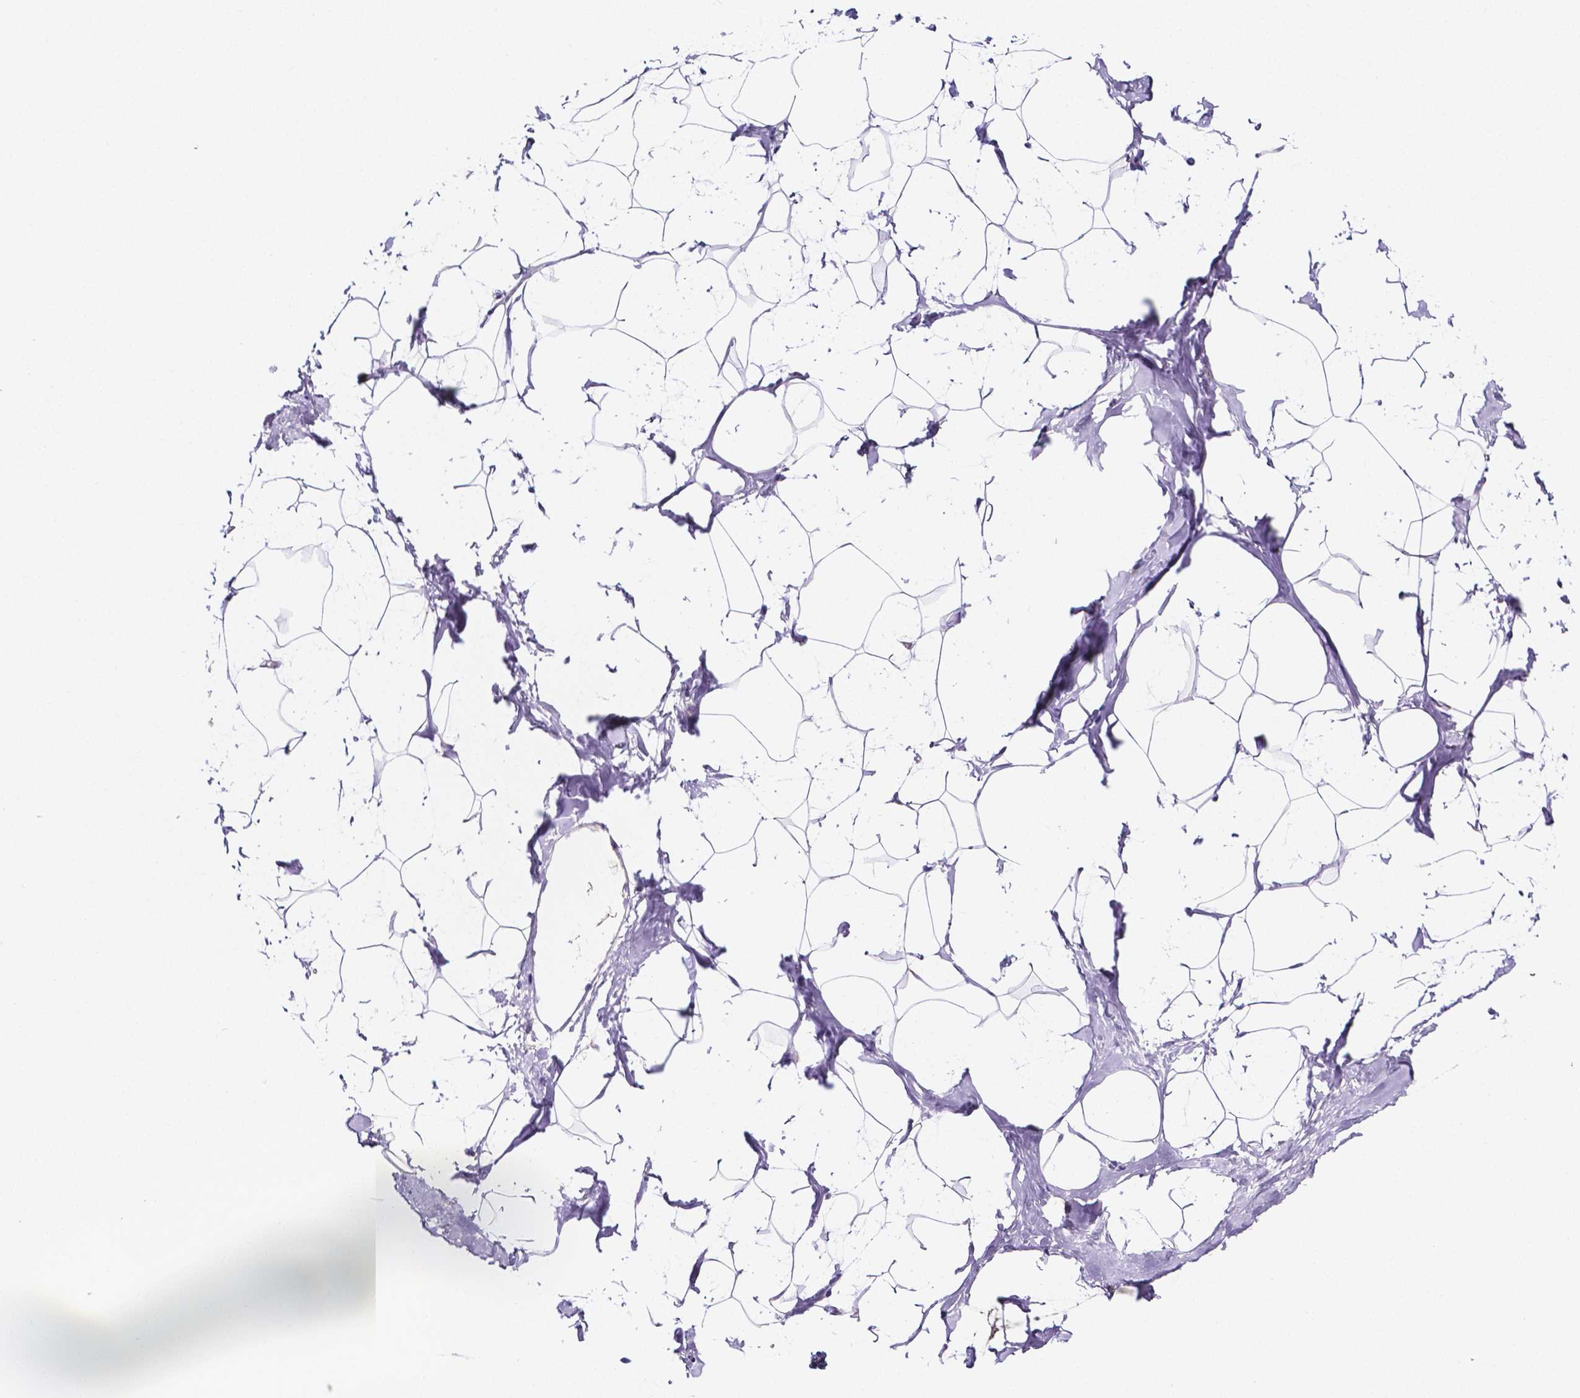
{"staining": {"intensity": "negative", "quantity": "none", "location": "none"}, "tissue": "breast", "cell_type": "Adipocytes", "image_type": "normal", "snomed": [{"axis": "morphology", "description": "Normal tissue, NOS"}, {"axis": "topography", "description": "Breast"}], "caption": "The photomicrograph displays no staining of adipocytes in benign breast.", "gene": "NRGN", "patient": {"sex": "female", "age": 32}}